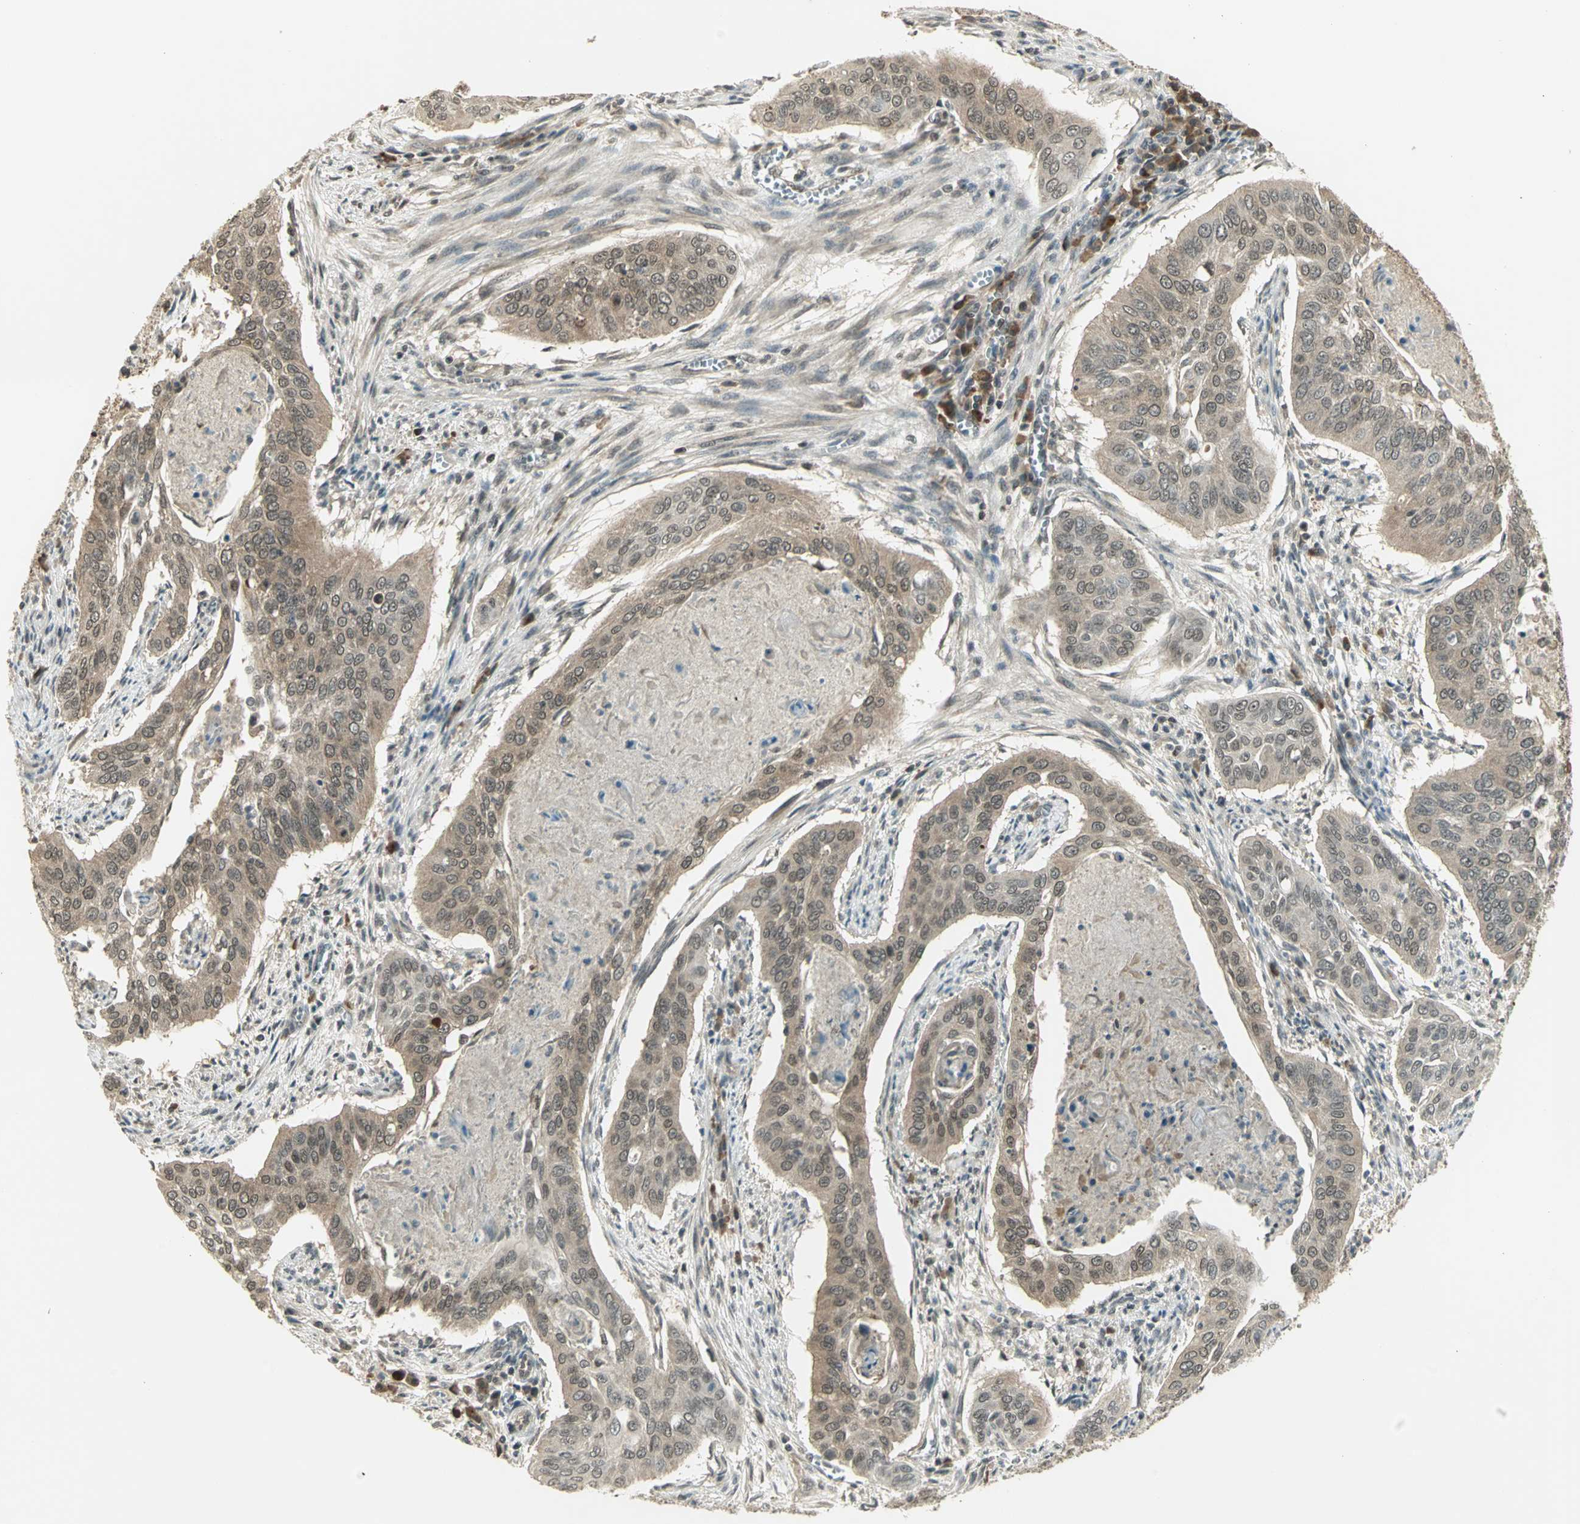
{"staining": {"intensity": "moderate", "quantity": ">75%", "location": "cytoplasmic/membranous"}, "tissue": "cervical cancer", "cell_type": "Tumor cells", "image_type": "cancer", "snomed": [{"axis": "morphology", "description": "Squamous cell carcinoma, NOS"}, {"axis": "topography", "description": "Cervix"}], "caption": "Moderate cytoplasmic/membranous expression is seen in about >75% of tumor cells in cervical cancer (squamous cell carcinoma). (IHC, brightfield microscopy, high magnification).", "gene": "CDC34", "patient": {"sex": "female", "age": 39}}